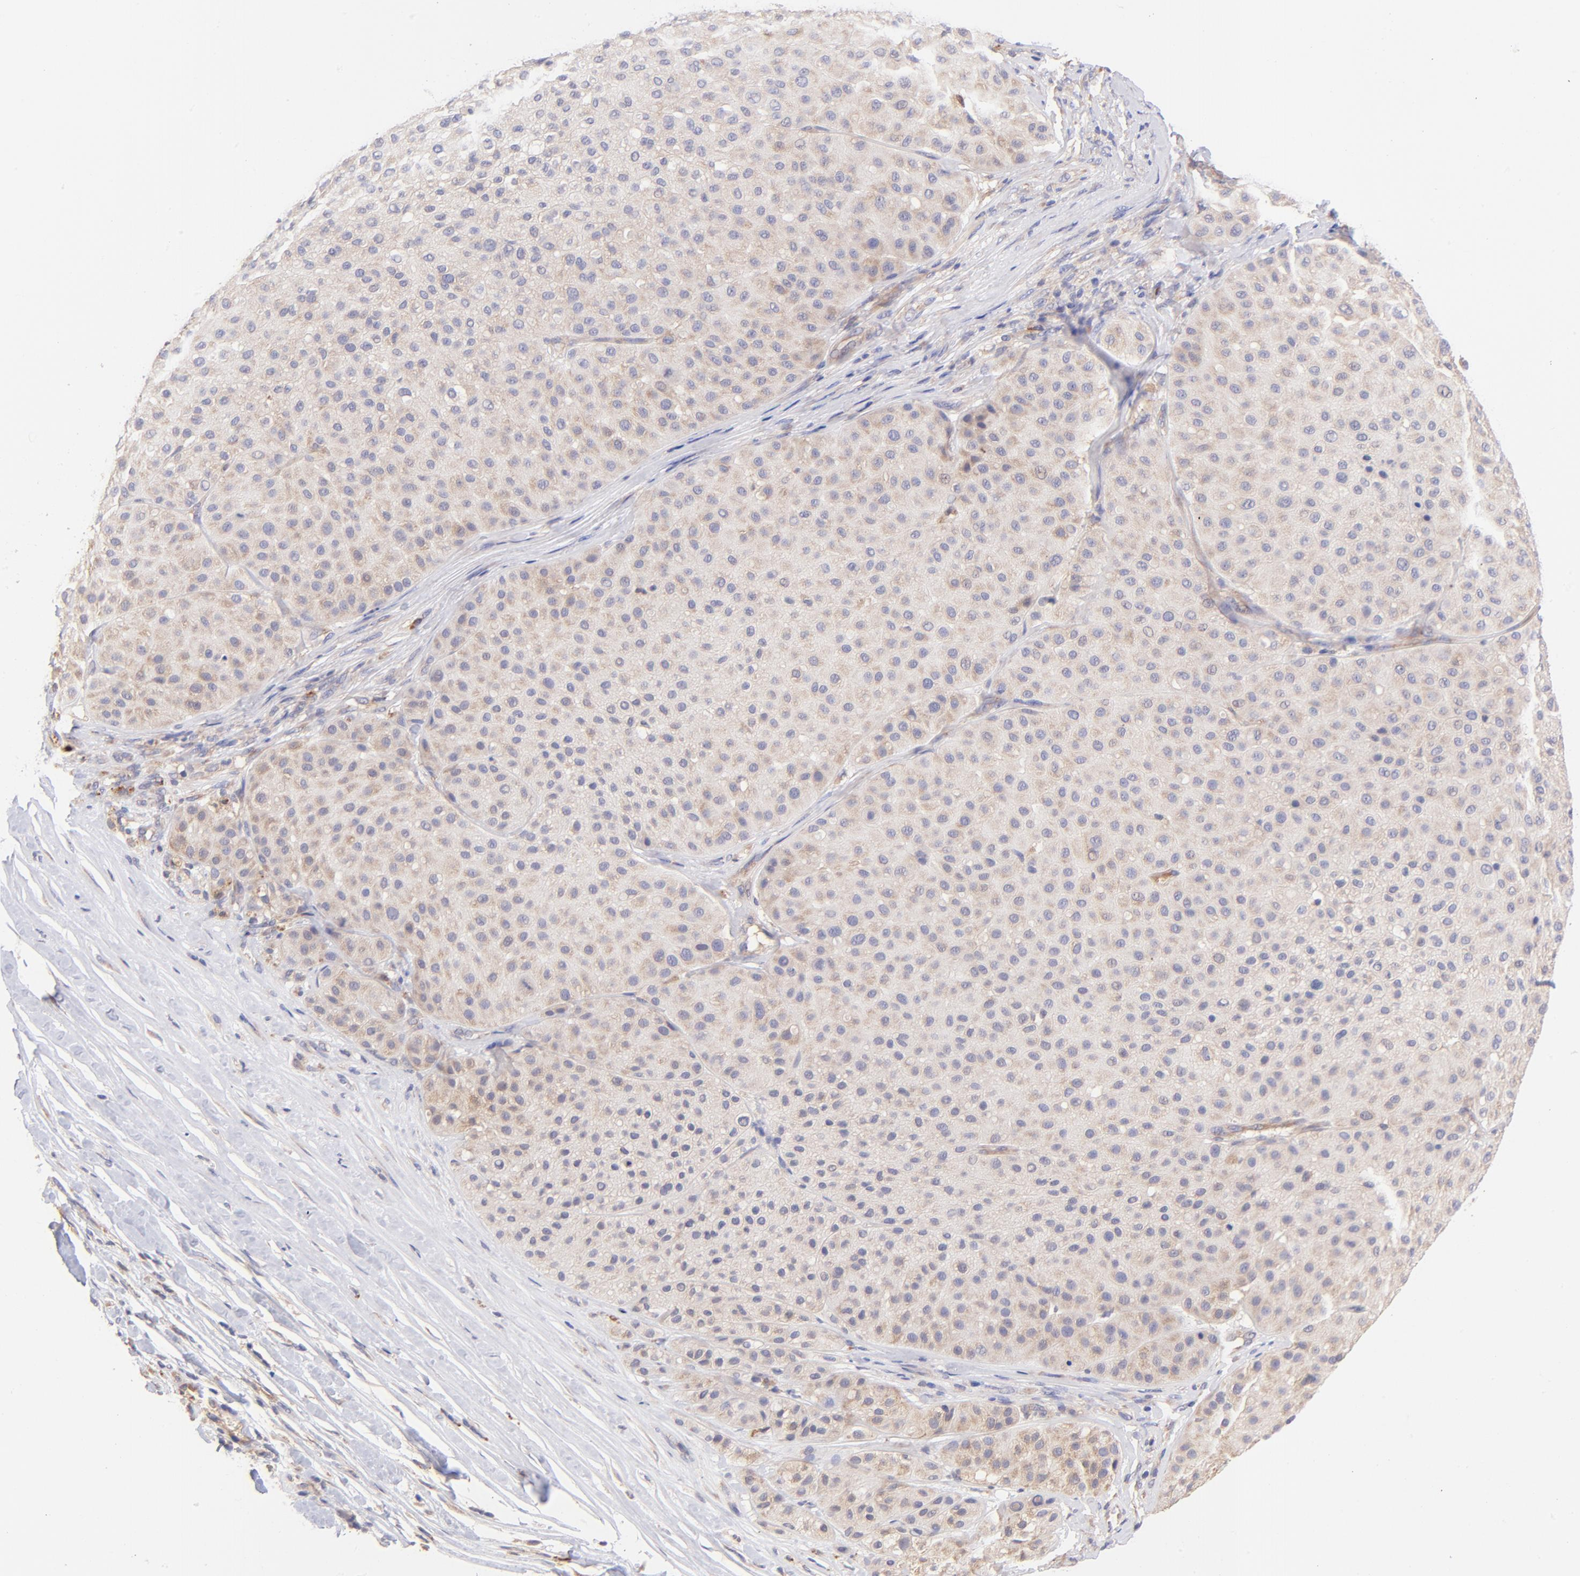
{"staining": {"intensity": "weak", "quantity": ">75%", "location": "cytoplasmic/membranous"}, "tissue": "melanoma", "cell_type": "Tumor cells", "image_type": "cancer", "snomed": [{"axis": "morphology", "description": "Normal tissue, NOS"}, {"axis": "morphology", "description": "Malignant melanoma, Metastatic site"}, {"axis": "topography", "description": "Skin"}], "caption": "Protein analysis of melanoma tissue shows weak cytoplasmic/membranous staining in about >75% of tumor cells.", "gene": "RPL11", "patient": {"sex": "male", "age": 41}}